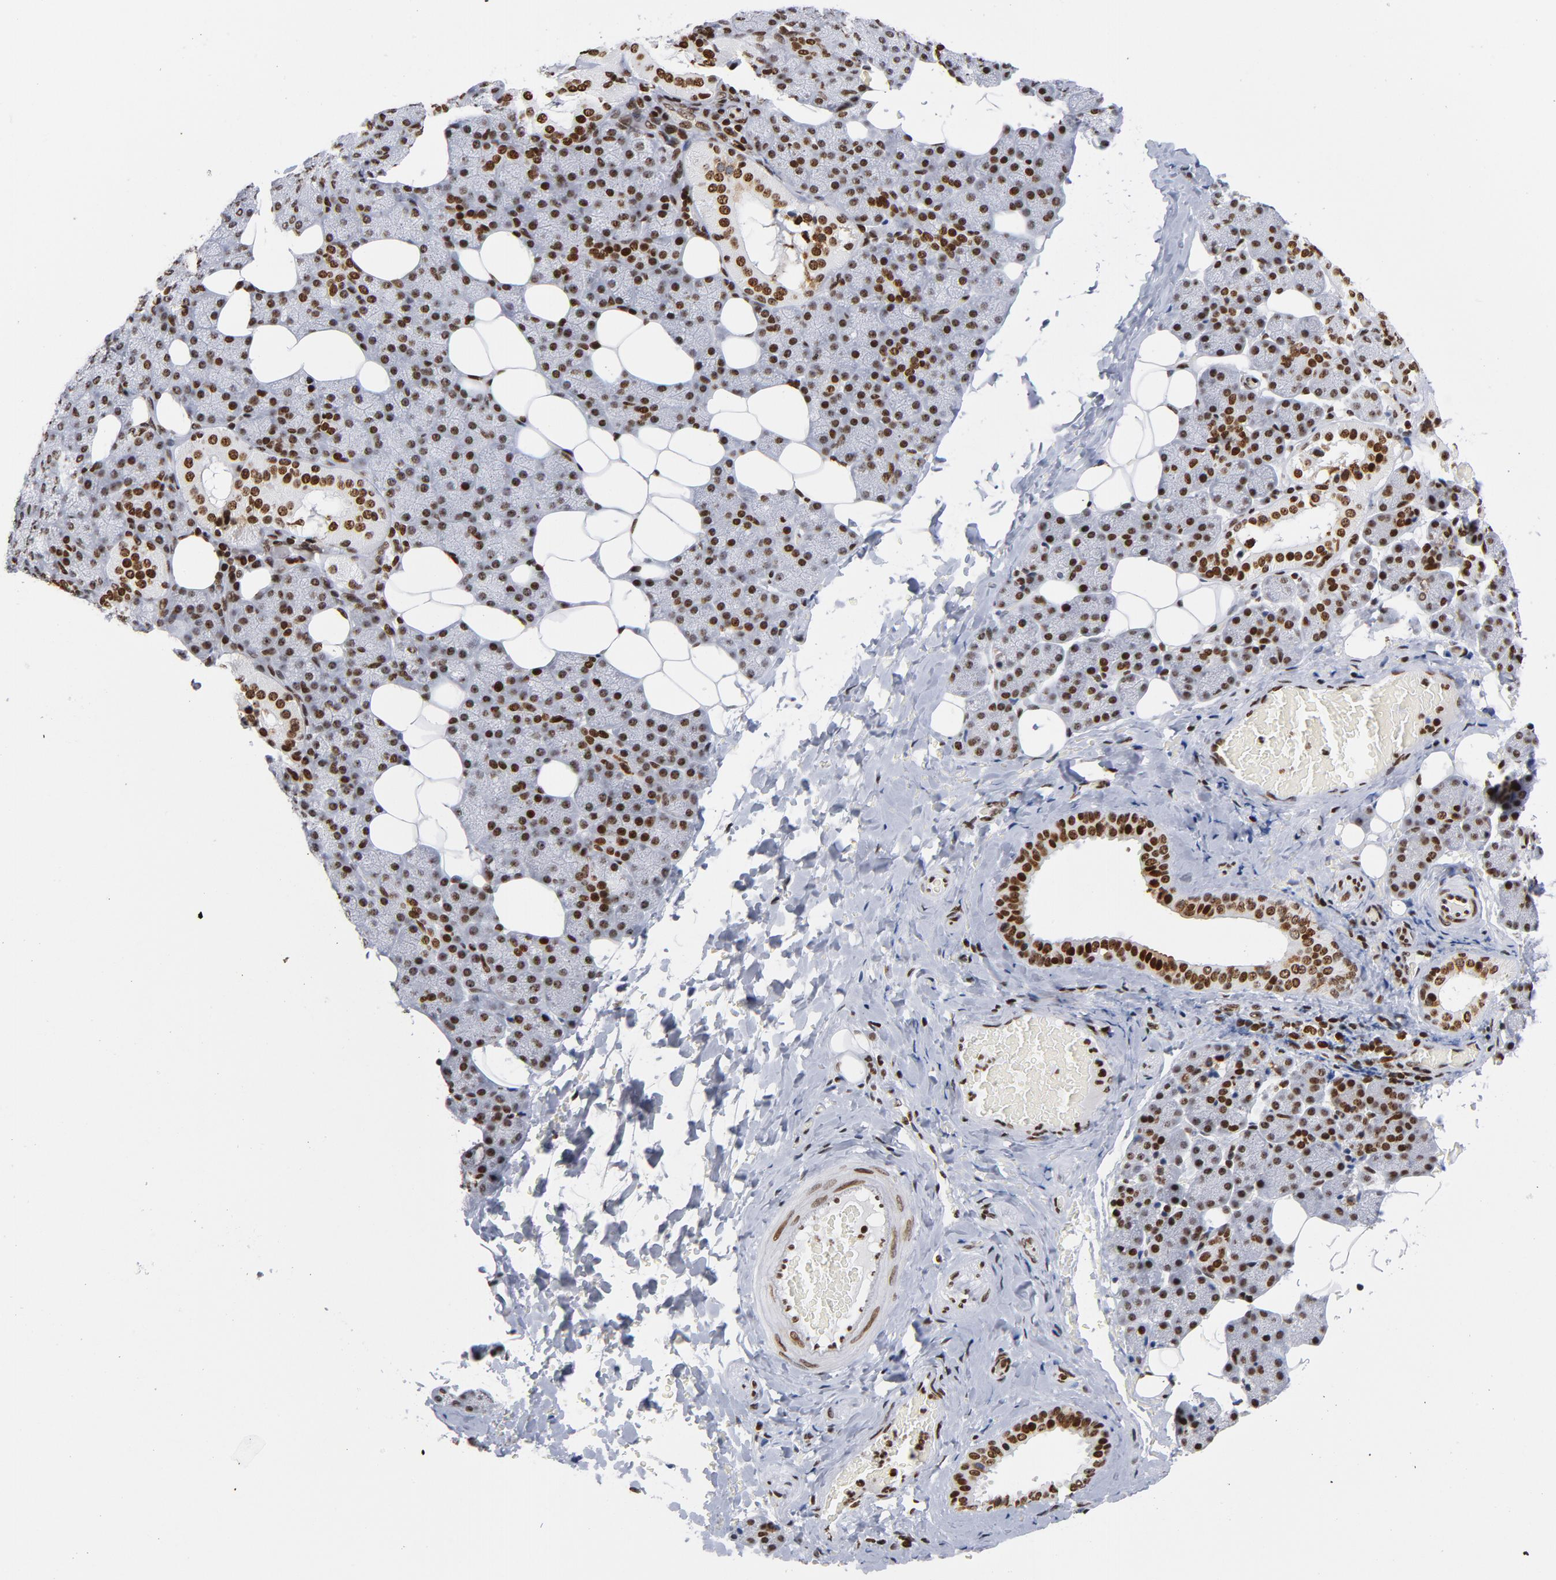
{"staining": {"intensity": "strong", "quantity": ">75%", "location": "nuclear"}, "tissue": "salivary gland", "cell_type": "Glandular cells", "image_type": "normal", "snomed": [{"axis": "morphology", "description": "Normal tissue, NOS"}, {"axis": "topography", "description": "Lymph node"}, {"axis": "topography", "description": "Salivary gland"}], "caption": "Immunohistochemical staining of normal salivary gland displays >75% levels of strong nuclear protein positivity in approximately >75% of glandular cells.", "gene": "TOP2B", "patient": {"sex": "male", "age": 8}}